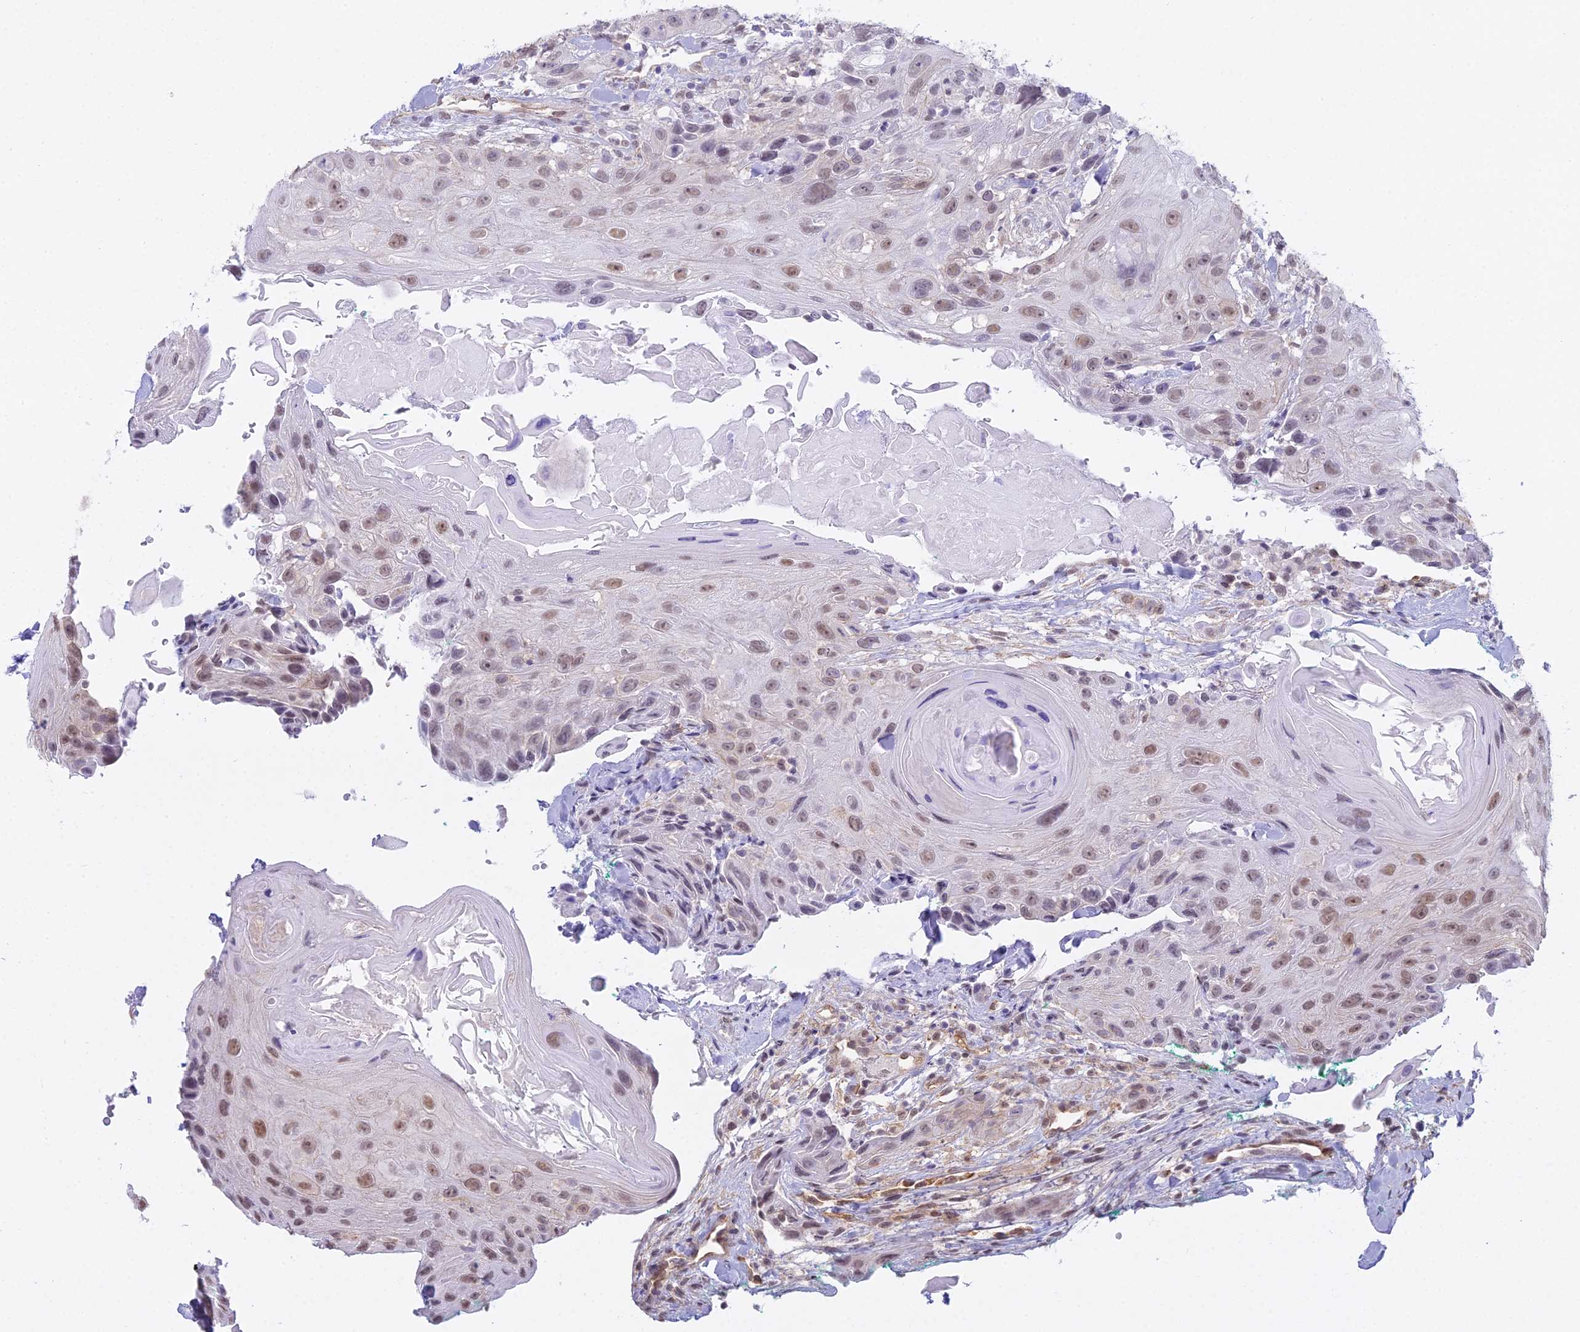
{"staining": {"intensity": "moderate", "quantity": ">75%", "location": "nuclear"}, "tissue": "head and neck cancer", "cell_type": "Tumor cells", "image_type": "cancer", "snomed": [{"axis": "morphology", "description": "Squamous cell carcinoma, NOS"}, {"axis": "topography", "description": "Head-Neck"}], "caption": "Head and neck cancer (squamous cell carcinoma) was stained to show a protein in brown. There is medium levels of moderate nuclear staining in about >75% of tumor cells. (DAB (3,3'-diaminobenzidine) = brown stain, brightfield microscopy at high magnification).", "gene": "BLNK", "patient": {"sex": "male", "age": 81}}